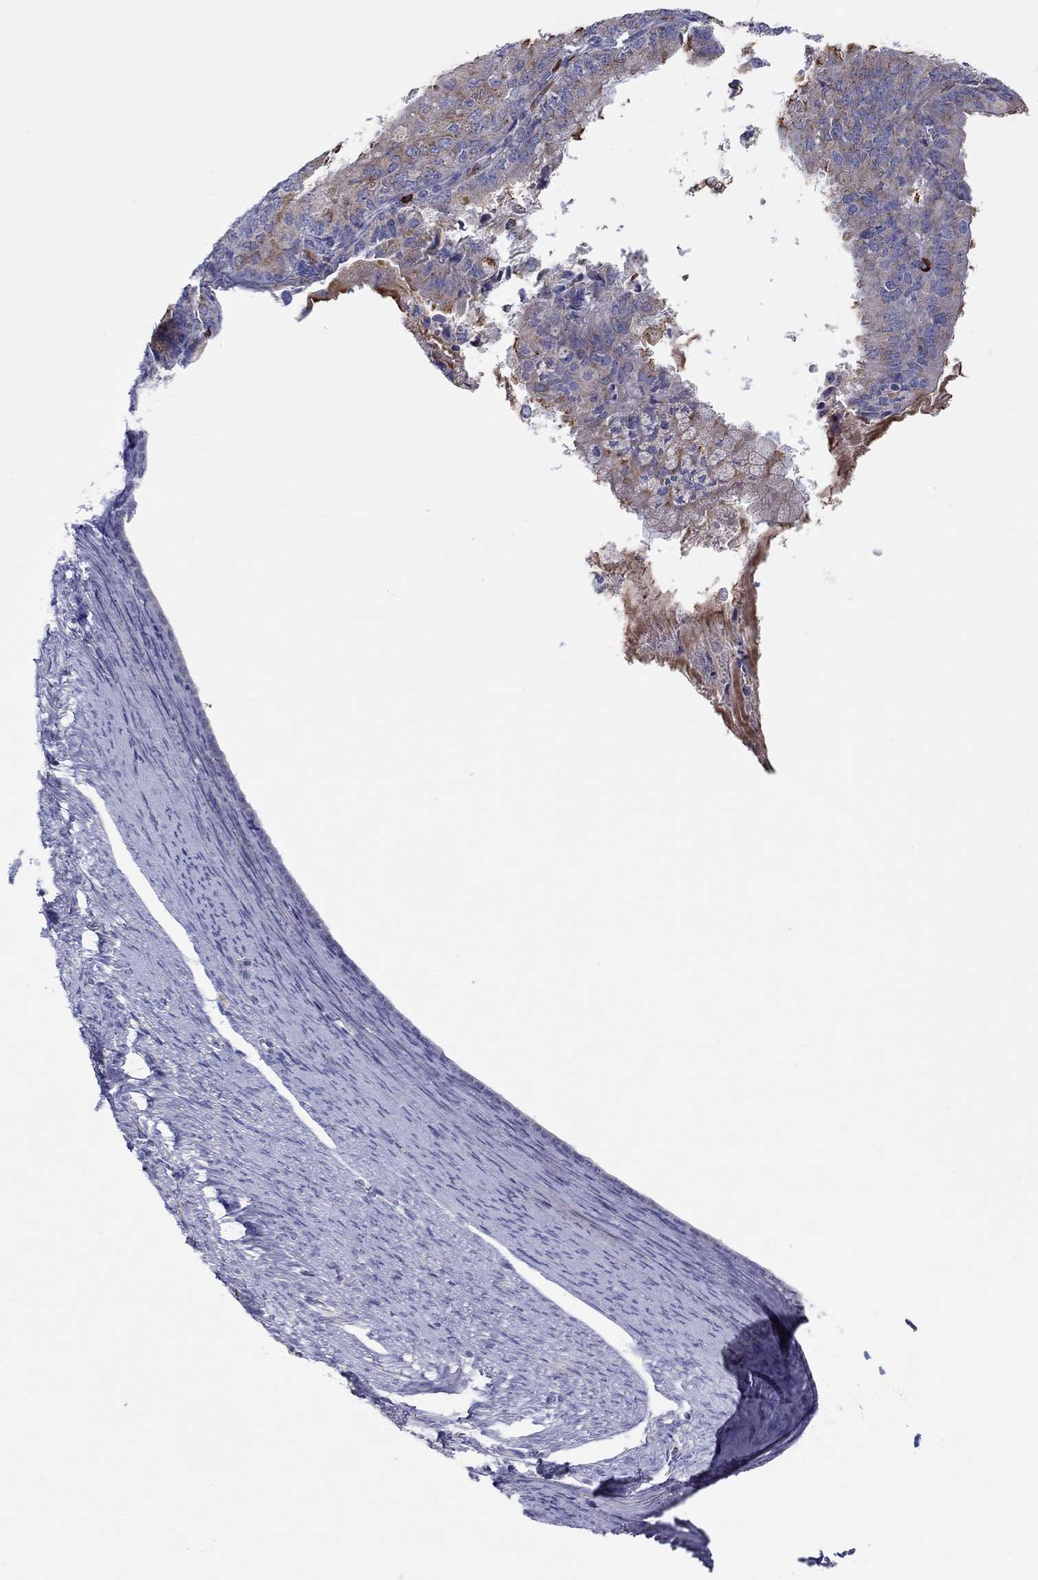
{"staining": {"intensity": "negative", "quantity": "none", "location": "none"}, "tissue": "endometrial cancer", "cell_type": "Tumor cells", "image_type": "cancer", "snomed": [{"axis": "morphology", "description": "Adenocarcinoma, NOS"}, {"axis": "topography", "description": "Endometrium"}], "caption": "Tumor cells show no significant expression in adenocarcinoma (endometrial).", "gene": "BCO2", "patient": {"sex": "female", "age": 57}}